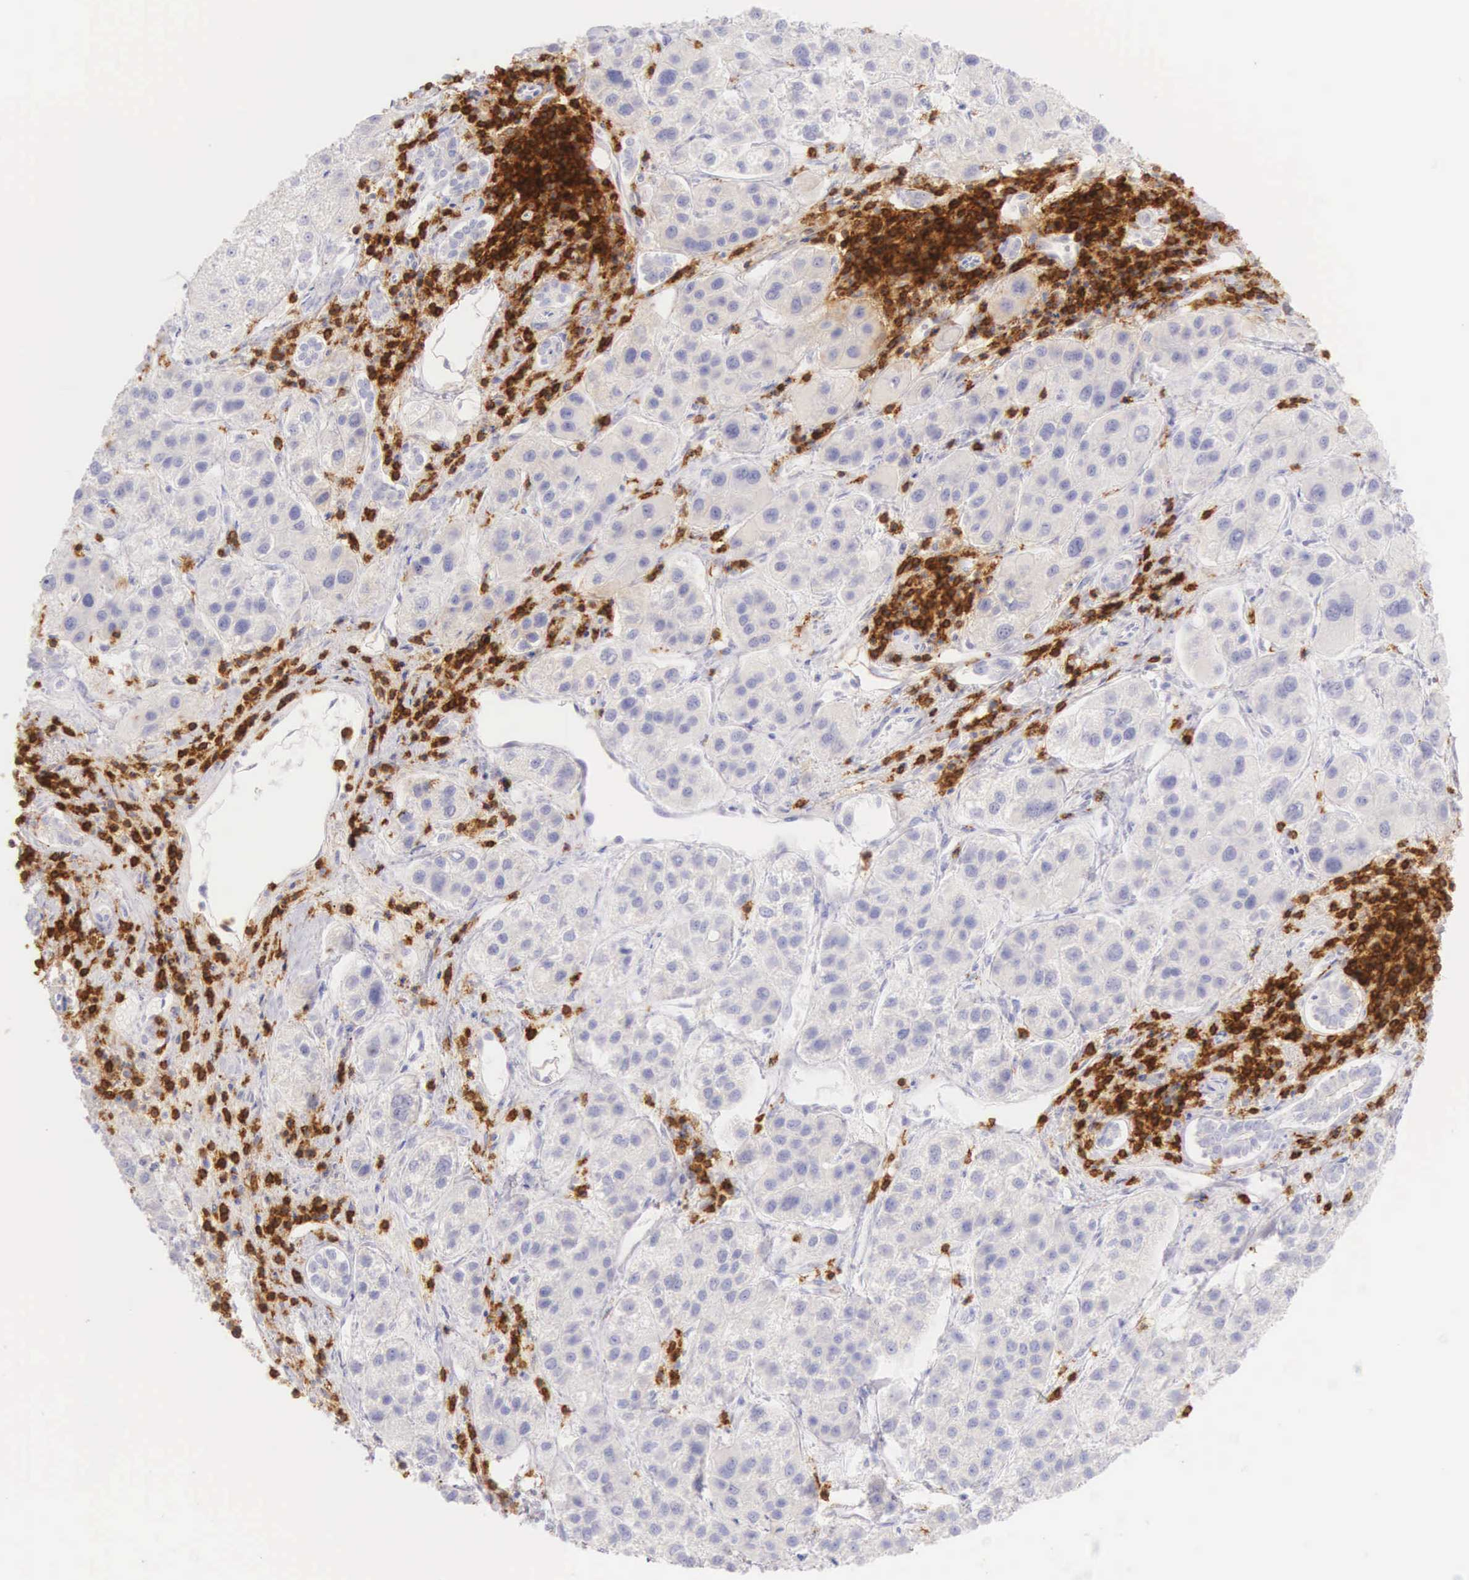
{"staining": {"intensity": "negative", "quantity": "none", "location": "none"}, "tissue": "liver cancer", "cell_type": "Tumor cells", "image_type": "cancer", "snomed": [{"axis": "morphology", "description": "Carcinoma, Hepatocellular, NOS"}, {"axis": "topography", "description": "Liver"}], "caption": "Immunohistochemical staining of liver cancer displays no significant positivity in tumor cells.", "gene": "CD3E", "patient": {"sex": "female", "age": 85}}